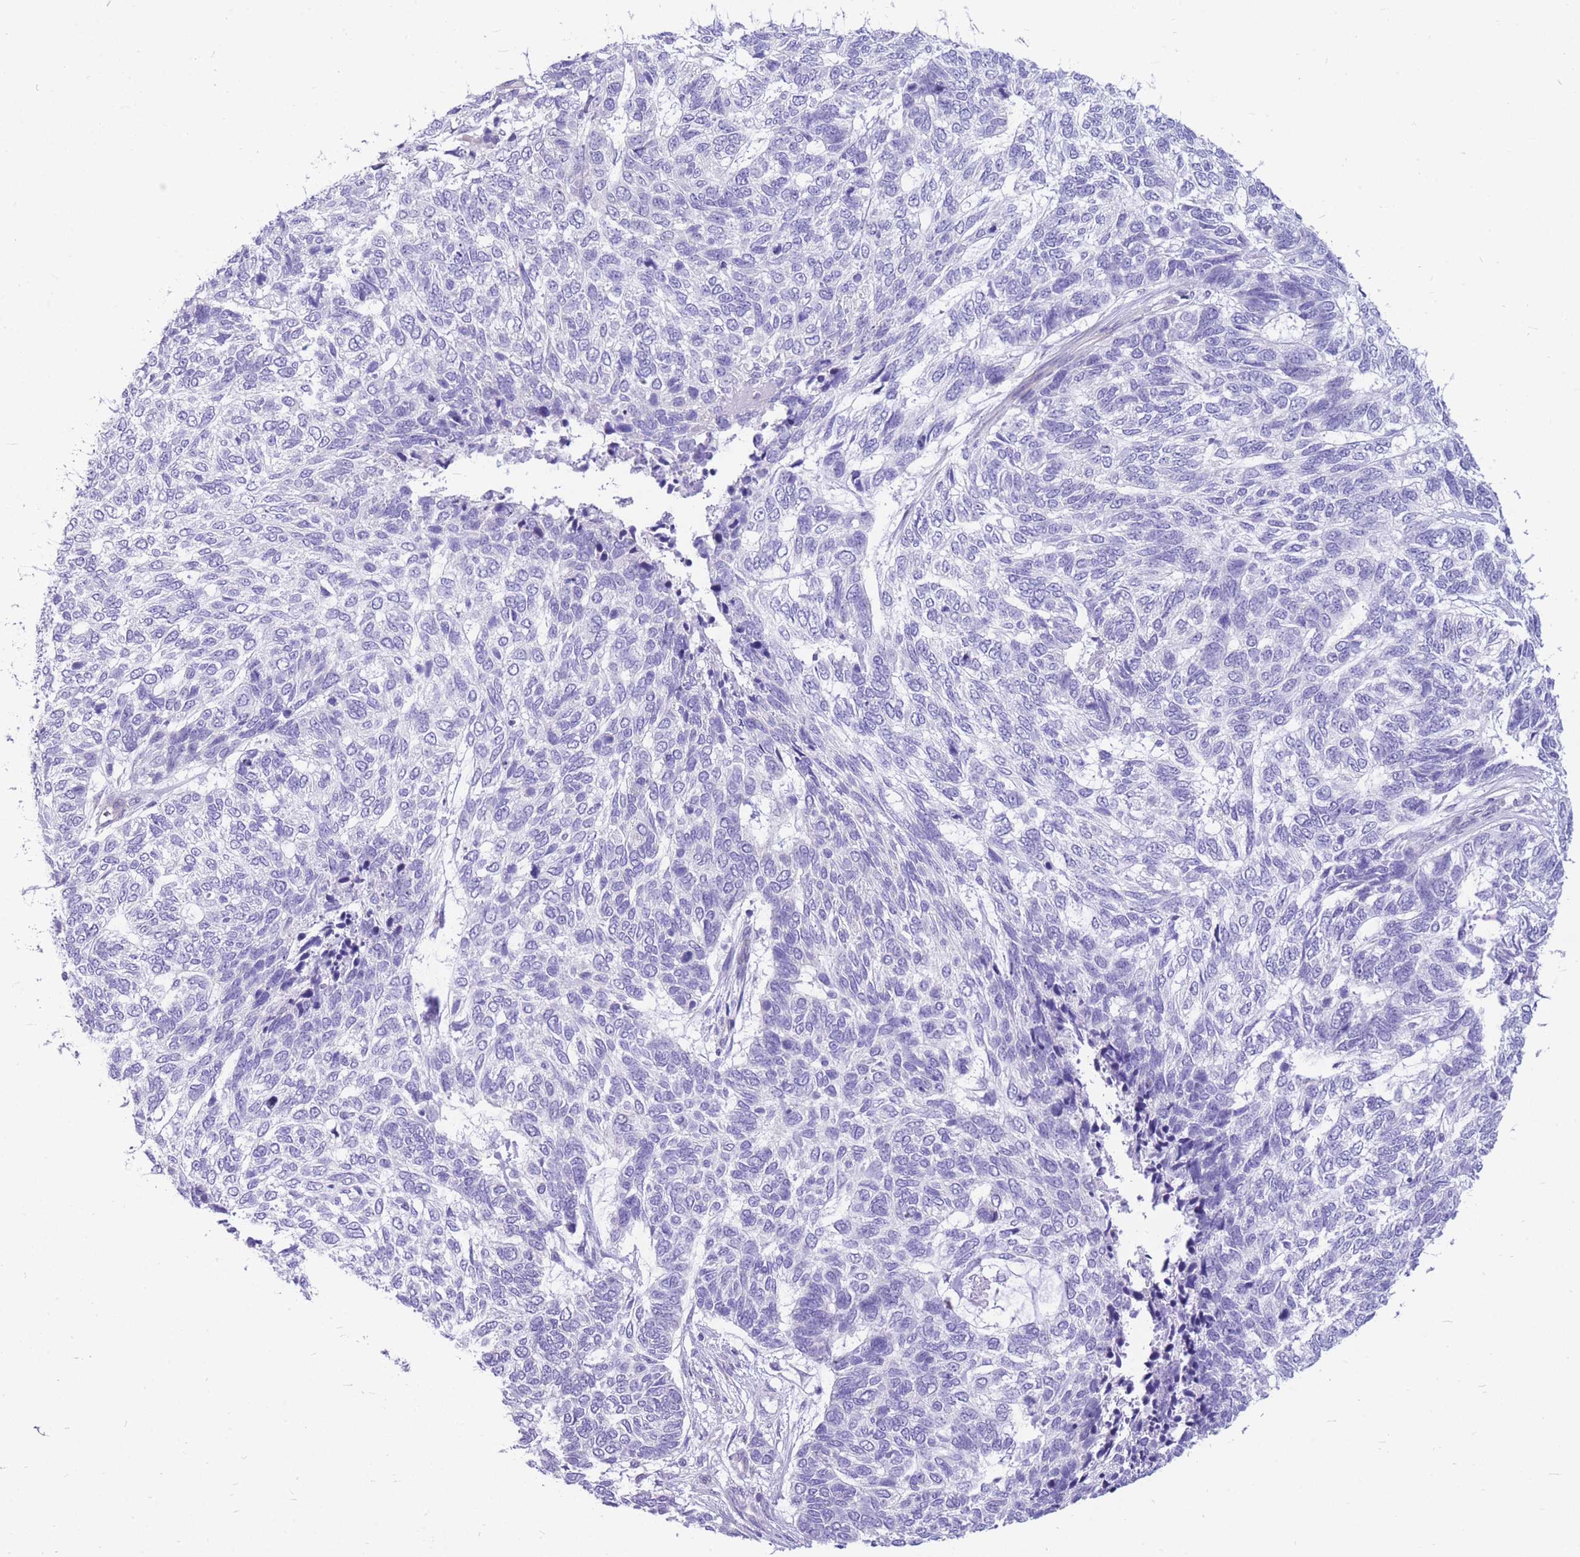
{"staining": {"intensity": "negative", "quantity": "none", "location": "none"}, "tissue": "skin cancer", "cell_type": "Tumor cells", "image_type": "cancer", "snomed": [{"axis": "morphology", "description": "Basal cell carcinoma"}, {"axis": "topography", "description": "Skin"}], "caption": "IHC micrograph of skin cancer stained for a protein (brown), which displays no staining in tumor cells.", "gene": "ZNF311", "patient": {"sex": "female", "age": 65}}